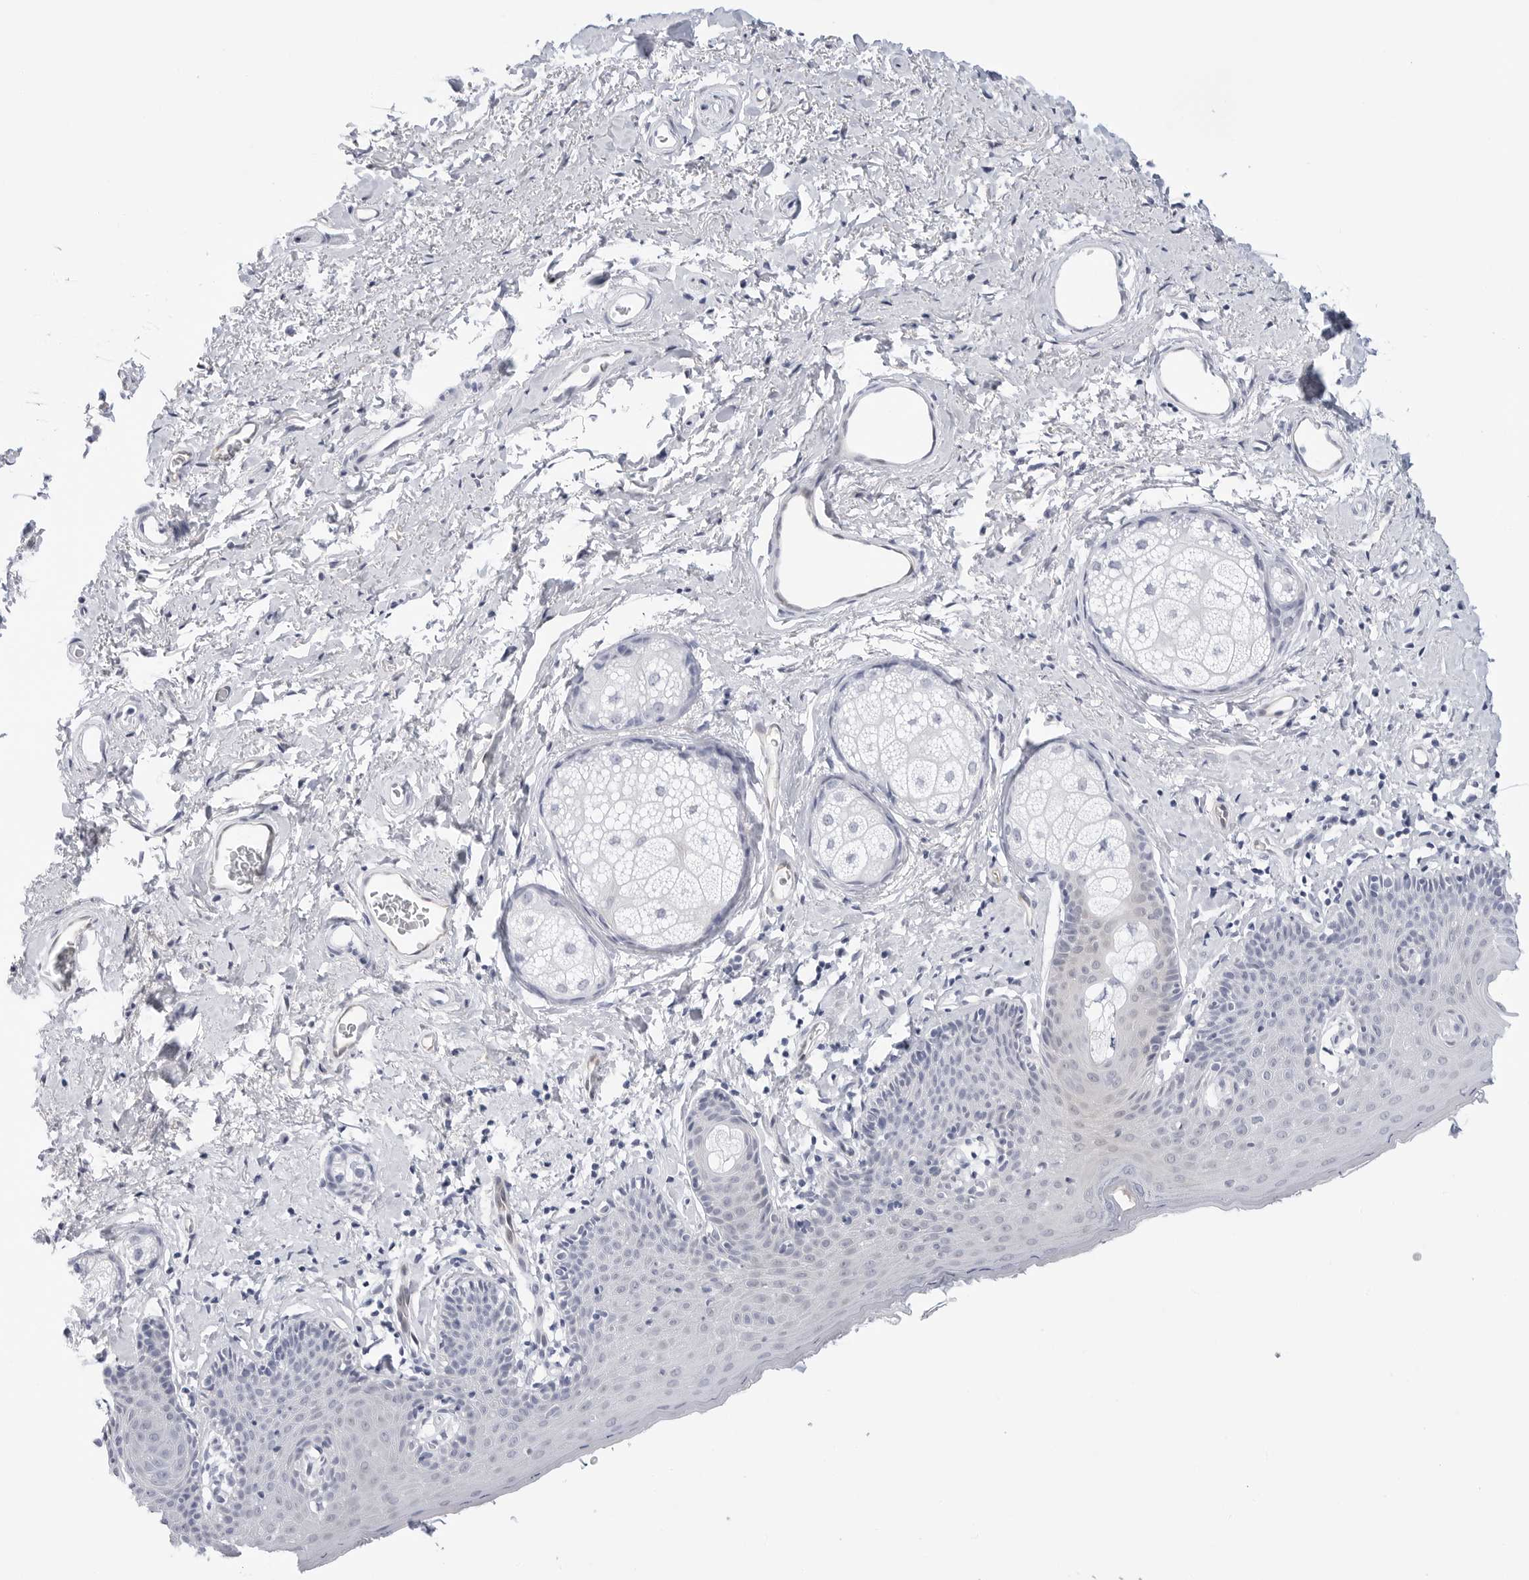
{"staining": {"intensity": "weak", "quantity": "<25%", "location": "cytoplasmic/membranous"}, "tissue": "skin", "cell_type": "Epidermal cells", "image_type": "normal", "snomed": [{"axis": "morphology", "description": "Normal tissue, NOS"}, {"axis": "topography", "description": "Vulva"}], "caption": "Photomicrograph shows no protein expression in epidermal cells of unremarkable skin.", "gene": "SLC19A1", "patient": {"sex": "female", "age": 66}}